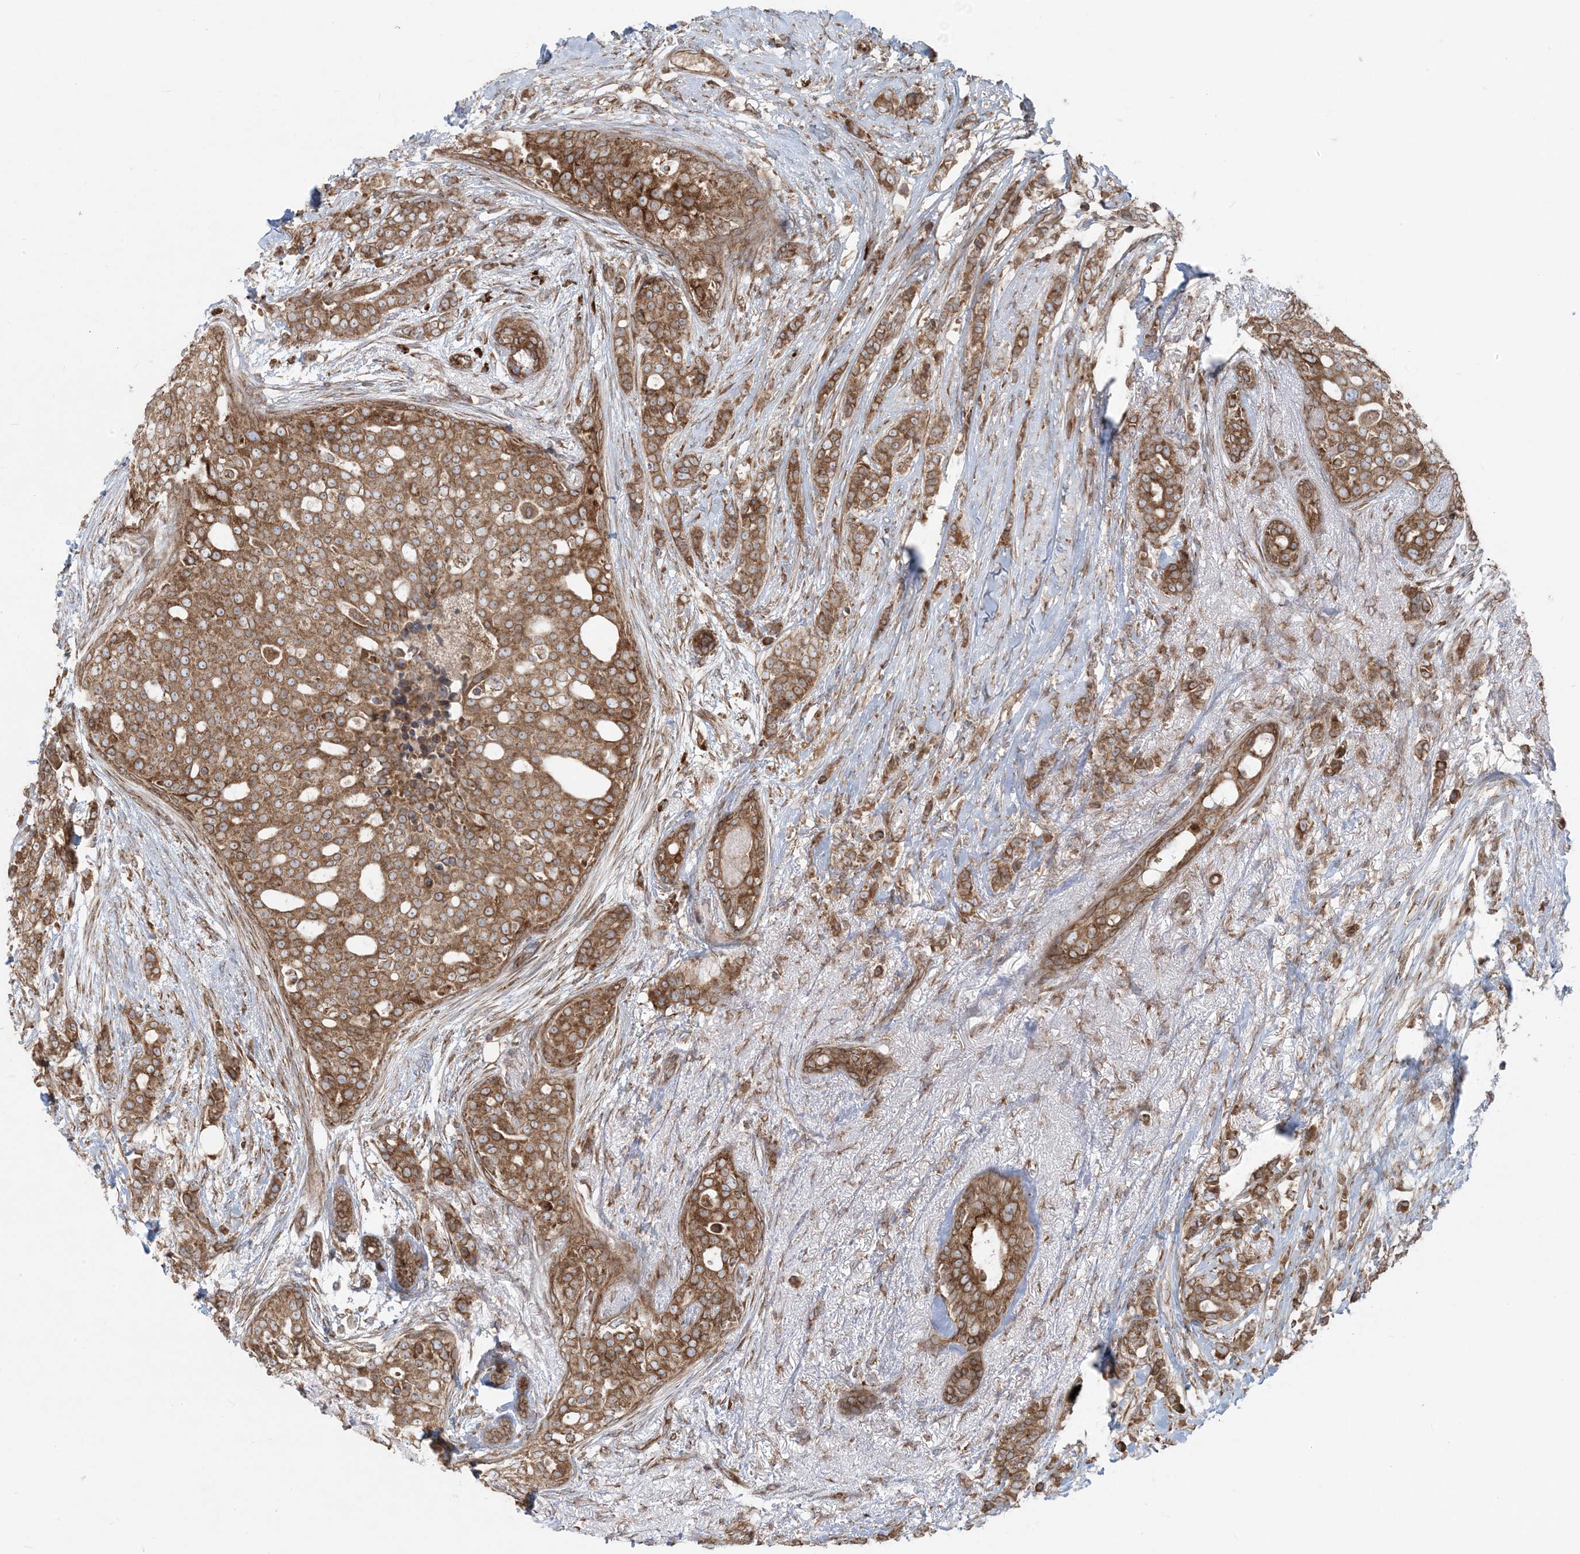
{"staining": {"intensity": "moderate", "quantity": ">75%", "location": "cytoplasmic/membranous"}, "tissue": "breast cancer", "cell_type": "Tumor cells", "image_type": "cancer", "snomed": [{"axis": "morphology", "description": "Lobular carcinoma"}, {"axis": "topography", "description": "Breast"}], "caption": "Immunohistochemical staining of human breast cancer (lobular carcinoma) shows medium levels of moderate cytoplasmic/membranous staining in about >75% of tumor cells. The protein of interest is shown in brown color, while the nuclei are stained blue.", "gene": "UBXN4", "patient": {"sex": "female", "age": 51}}